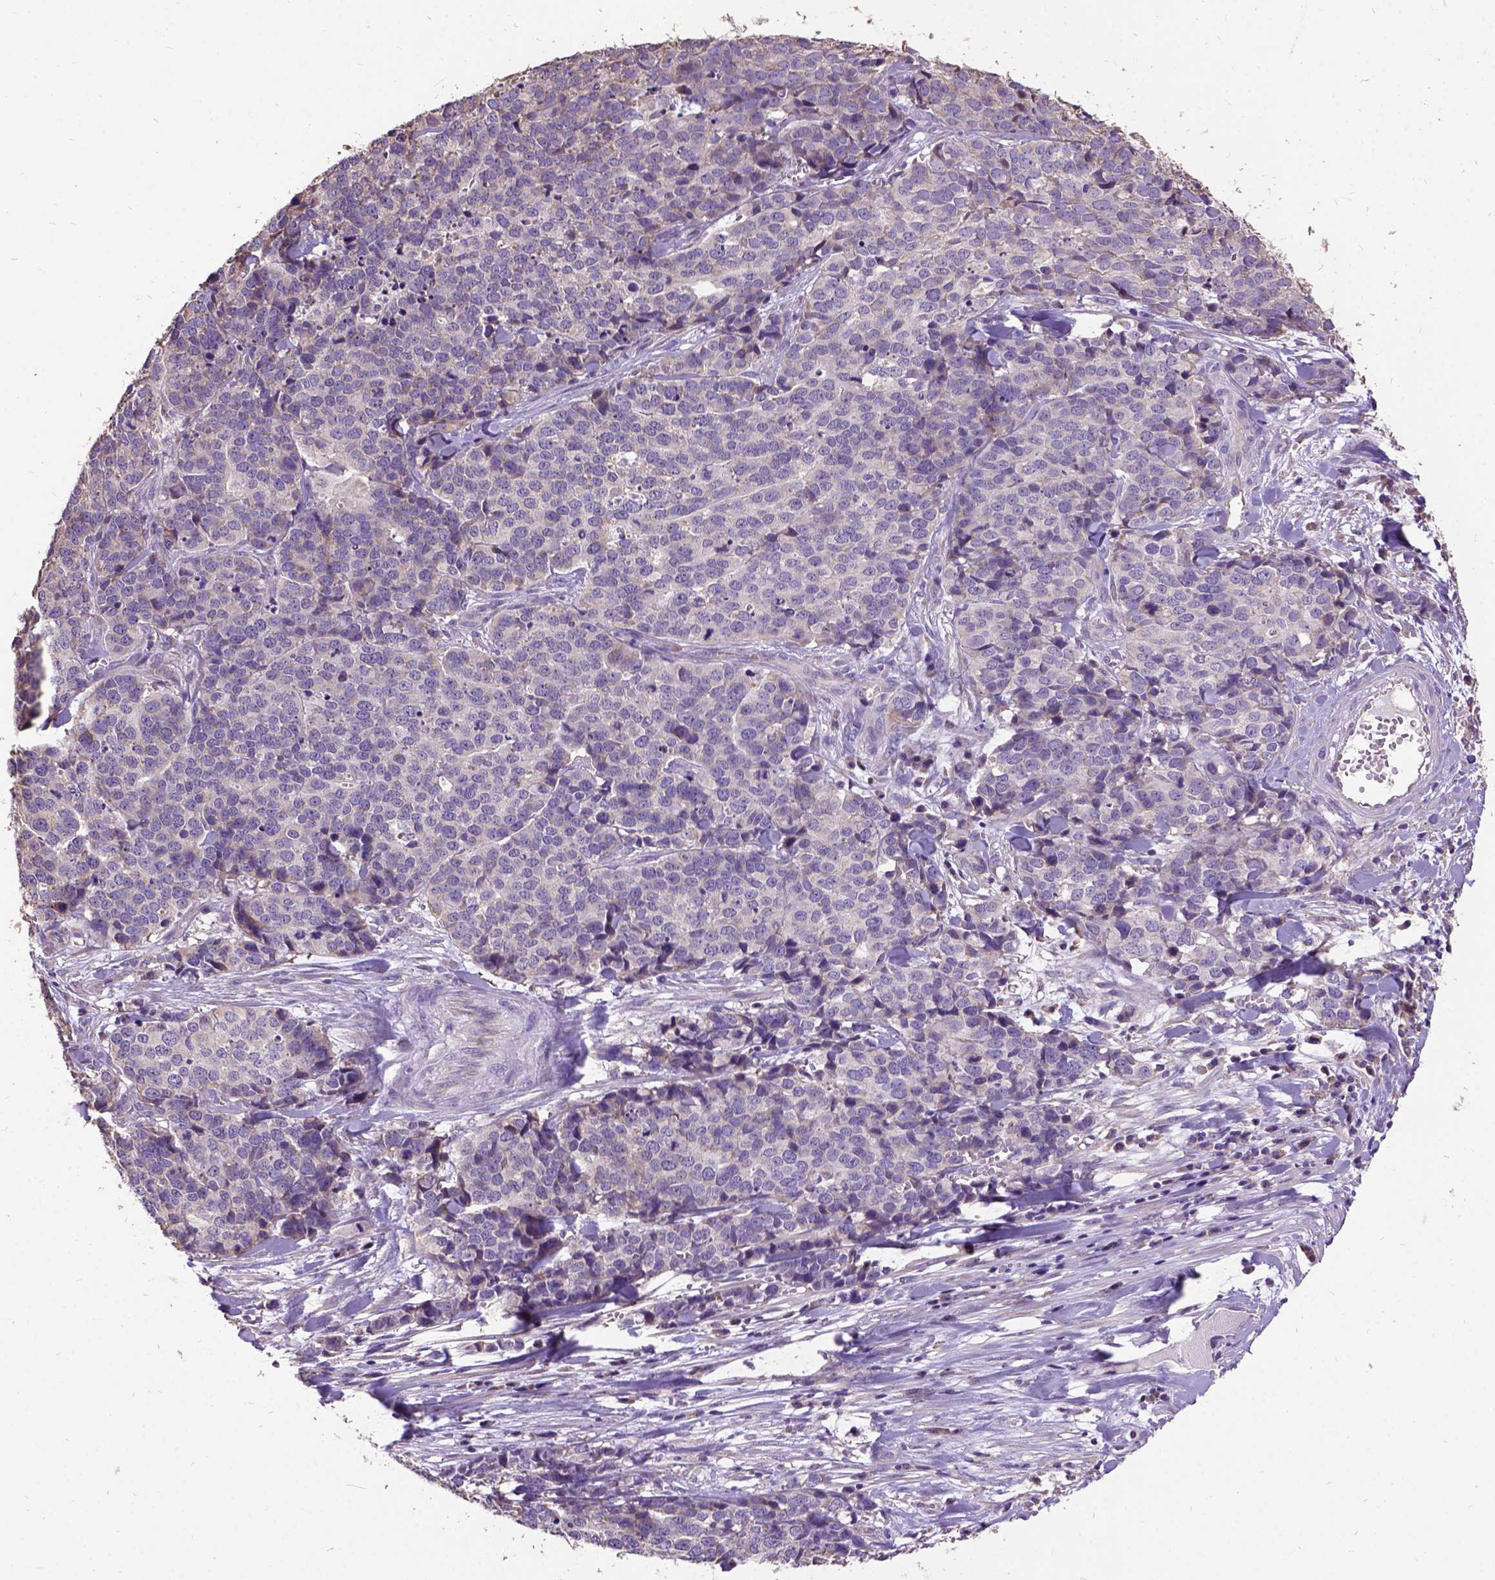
{"staining": {"intensity": "negative", "quantity": "none", "location": "none"}, "tissue": "ovarian cancer", "cell_type": "Tumor cells", "image_type": "cancer", "snomed": [{"axis": "morphology", "description": "Carcinoma, endometroid"}, {"axis": "topography", "description": "Ovary"}], "caption": "A photomicrograph of human ovarian cancer is negative for staining in tumor cells.", "gene": "DQX1", "patient": {"sex": "female", "age": 65}}